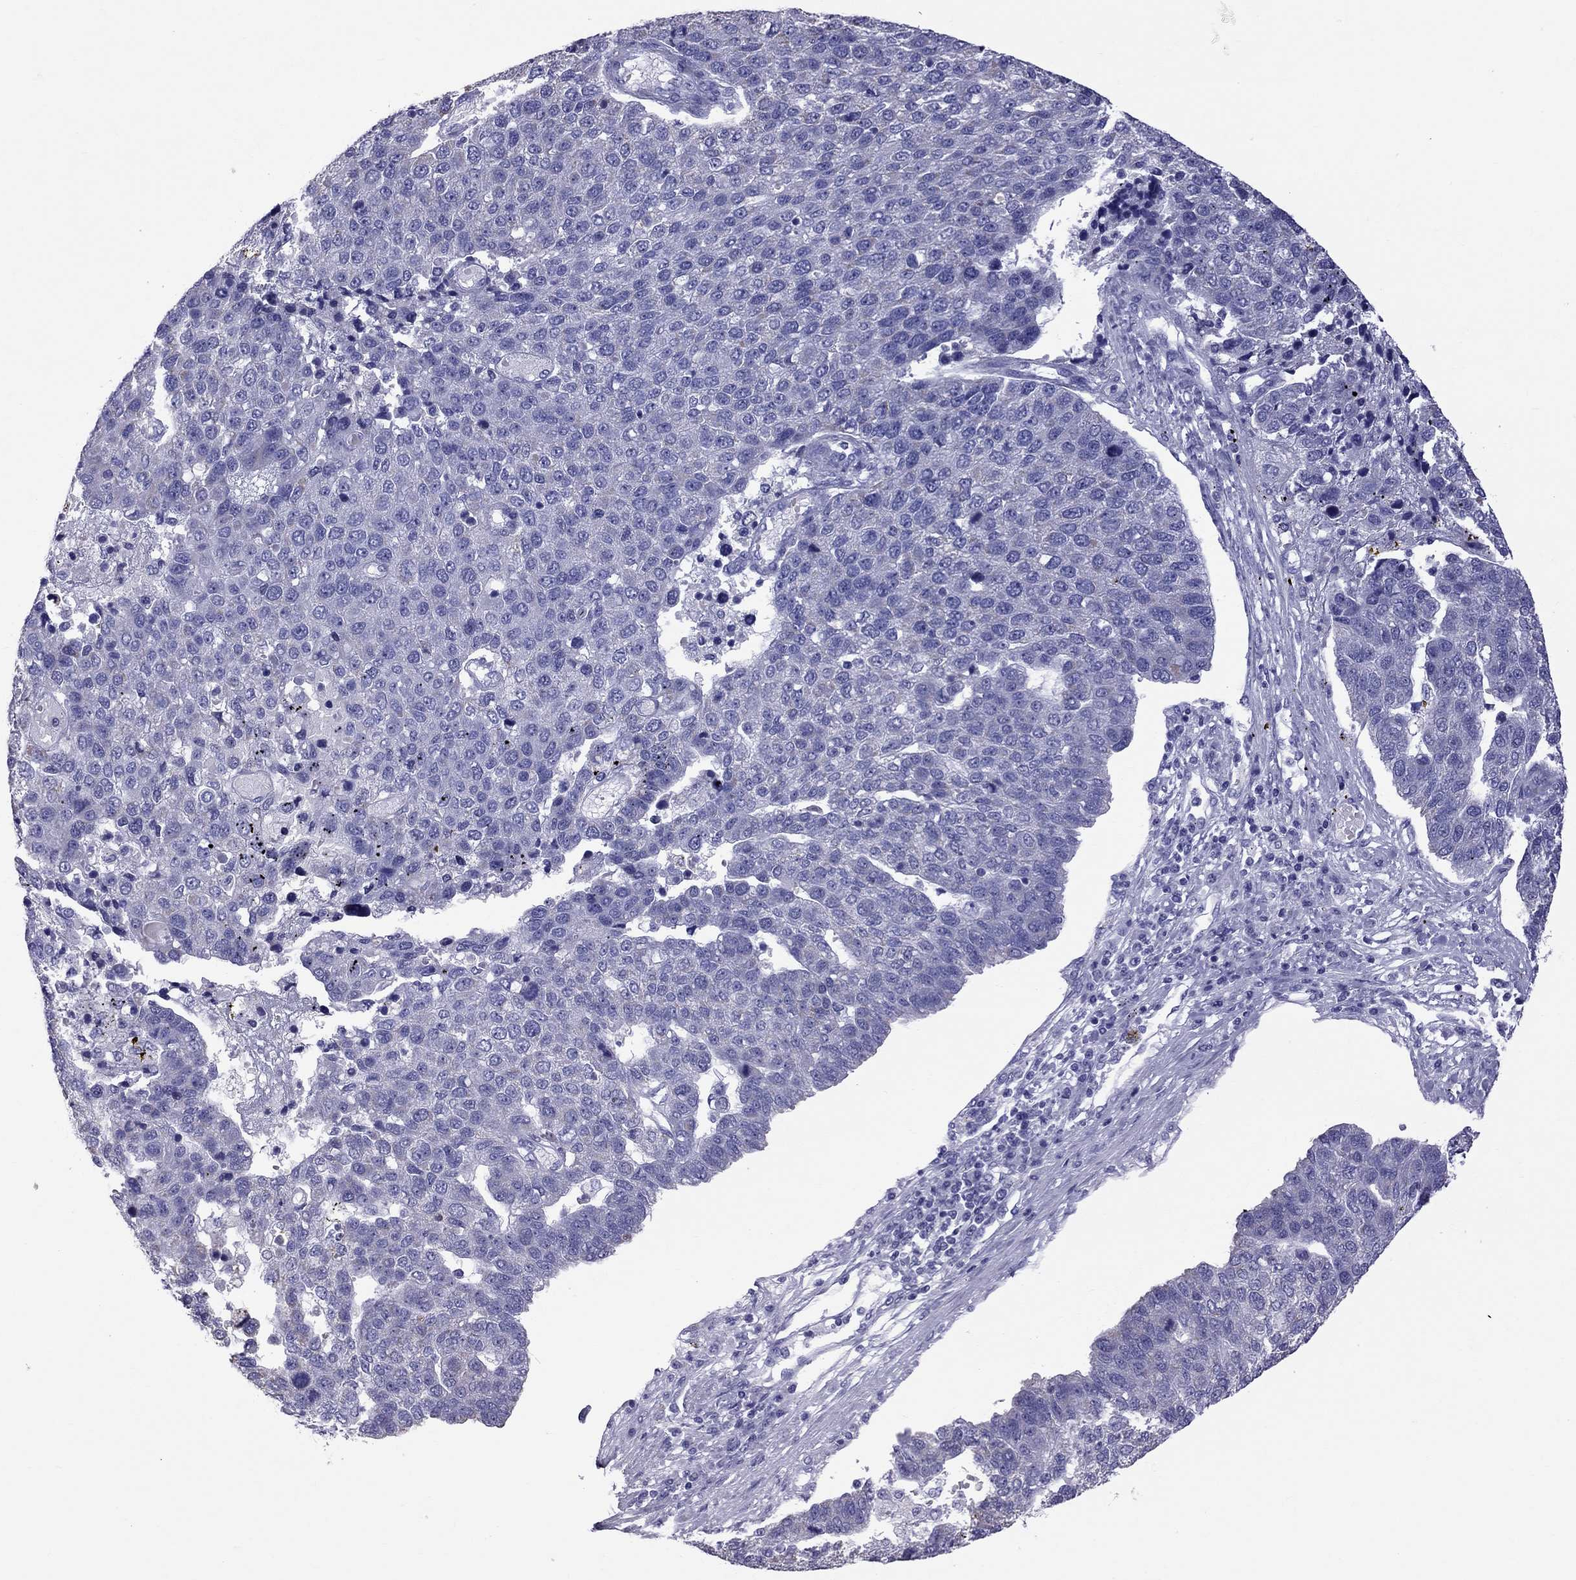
{"staining": {"intensity": "negative", "quantity": "none", "location": "none"}, "tissue": "pancreatic cancer", "cell_type": "Tumor cells", "image_type": "cancer", "snomed": [{"axis": "morphology", "description": "Adenocarcinoma, NOS"}, {"axis": "topography", "description": "Pancreas"}], "caption": "DAB (3,3'-diaminobenzidine) immunohistochemical staining of human pancreatic adenocarcinoma displays no significant staining in tumor cells. The staining was performed using DAB (3,3'-diaminobenzidine) to visualize the protein expression in brown, while the nuclei were stained in blue with hematoxylin (Magnification: 20x).", "gene": "TTLL13", "patient": {"sex": "female", "age": 61}}